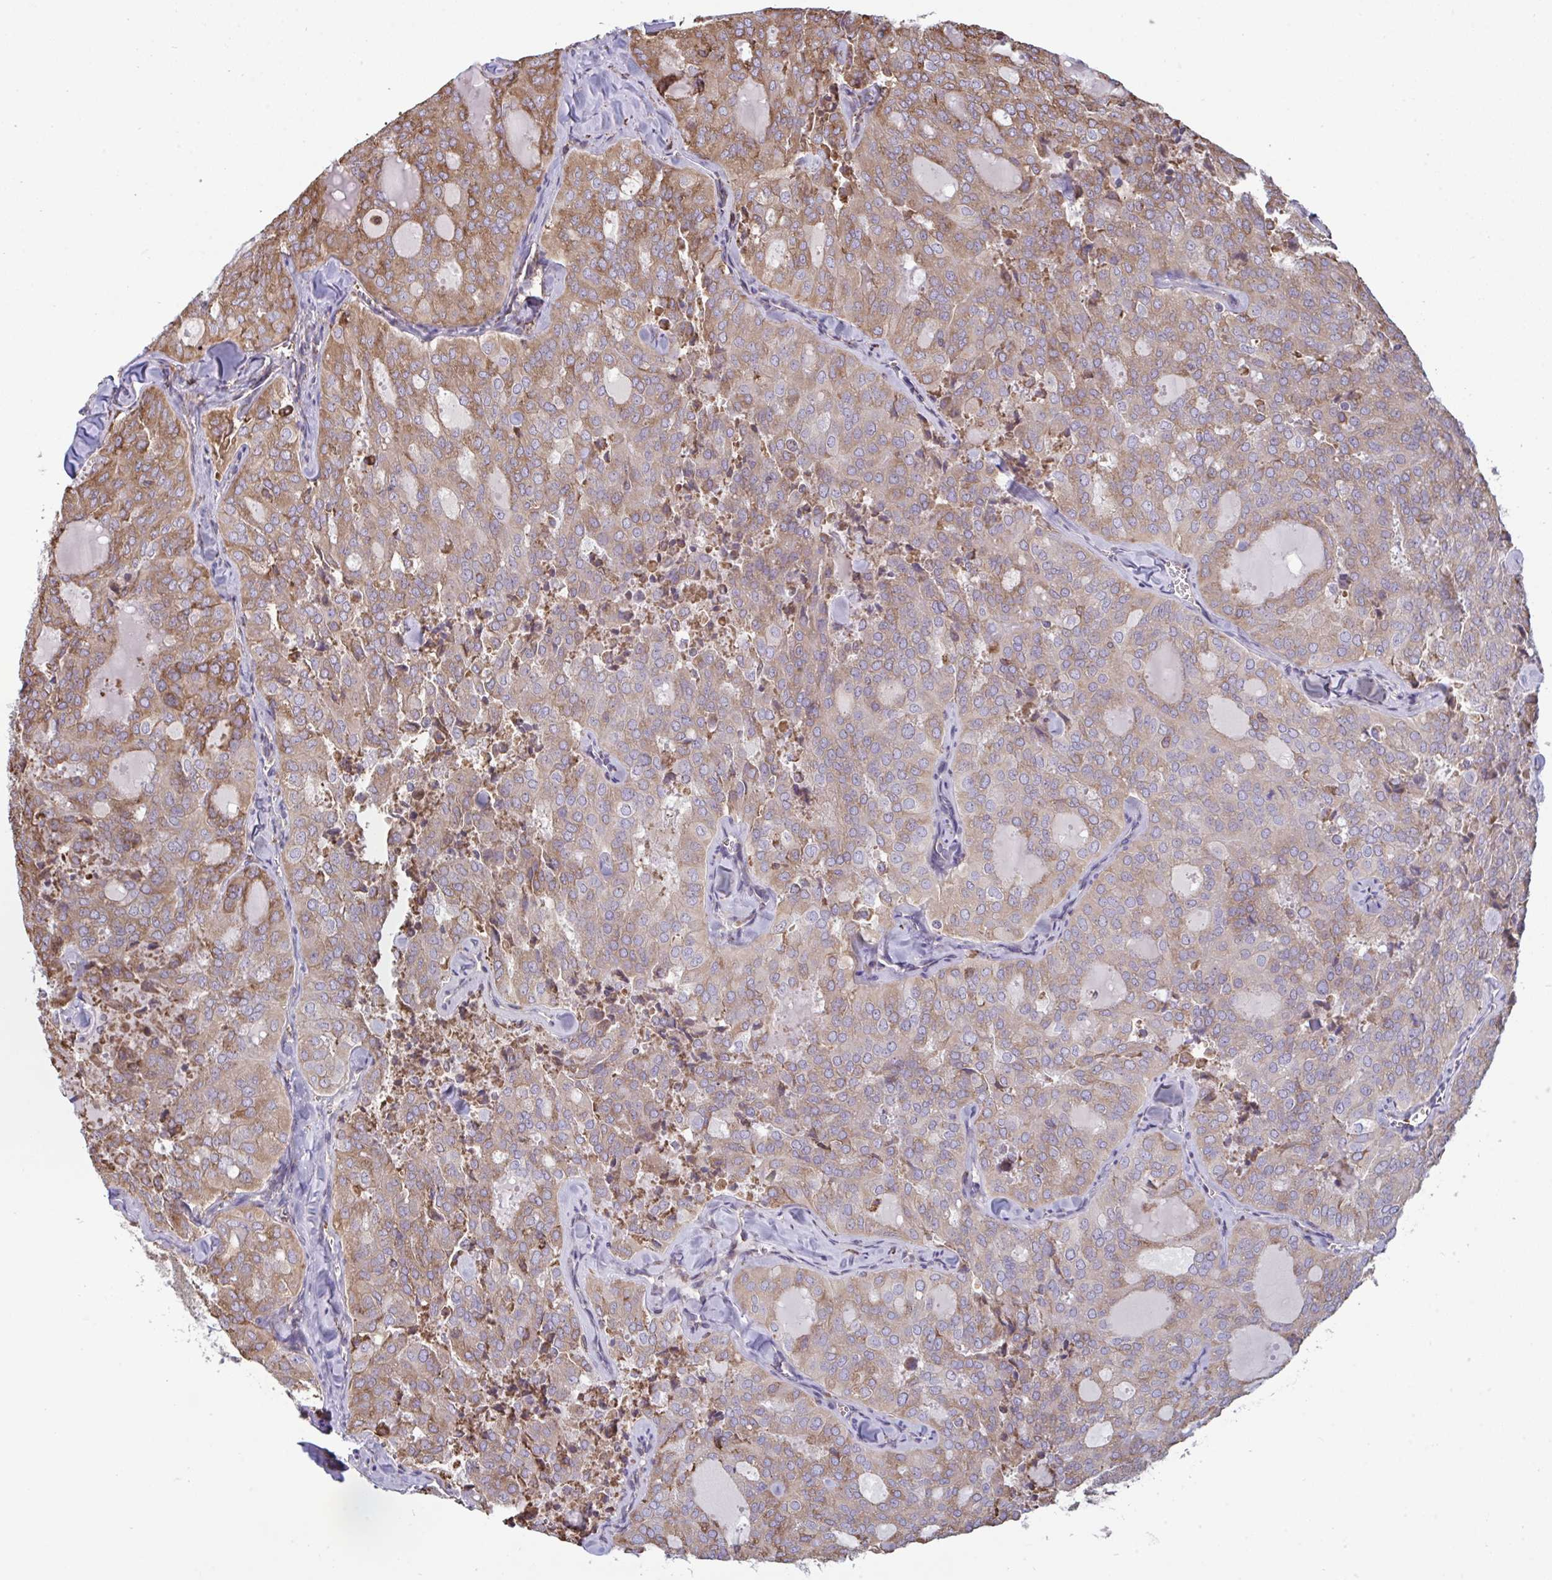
{"staining": {"intensity": "weak", "quantity": ">75%", "location": "cytoplasmic/membranous"}, "tissue": "thyroid cancer", "cell_type": "Tumor cells", "image_type": "cancer", "snomed": [{"axis": "morphology", "description": "Follicular adenoma carcinoma, NOS"}, {"axis": "topography", "description": "Thyroid gland"}], "caption": "Weak cytoplasmic/membranous positivity for a protein is seen in approximately >75% of tumor cells of follicular adenoma carcinoma (thyroid) using immunohistochemistry (IHC).", "gene": "MYMK", "patient": {"sex": "male", "age": 75}}